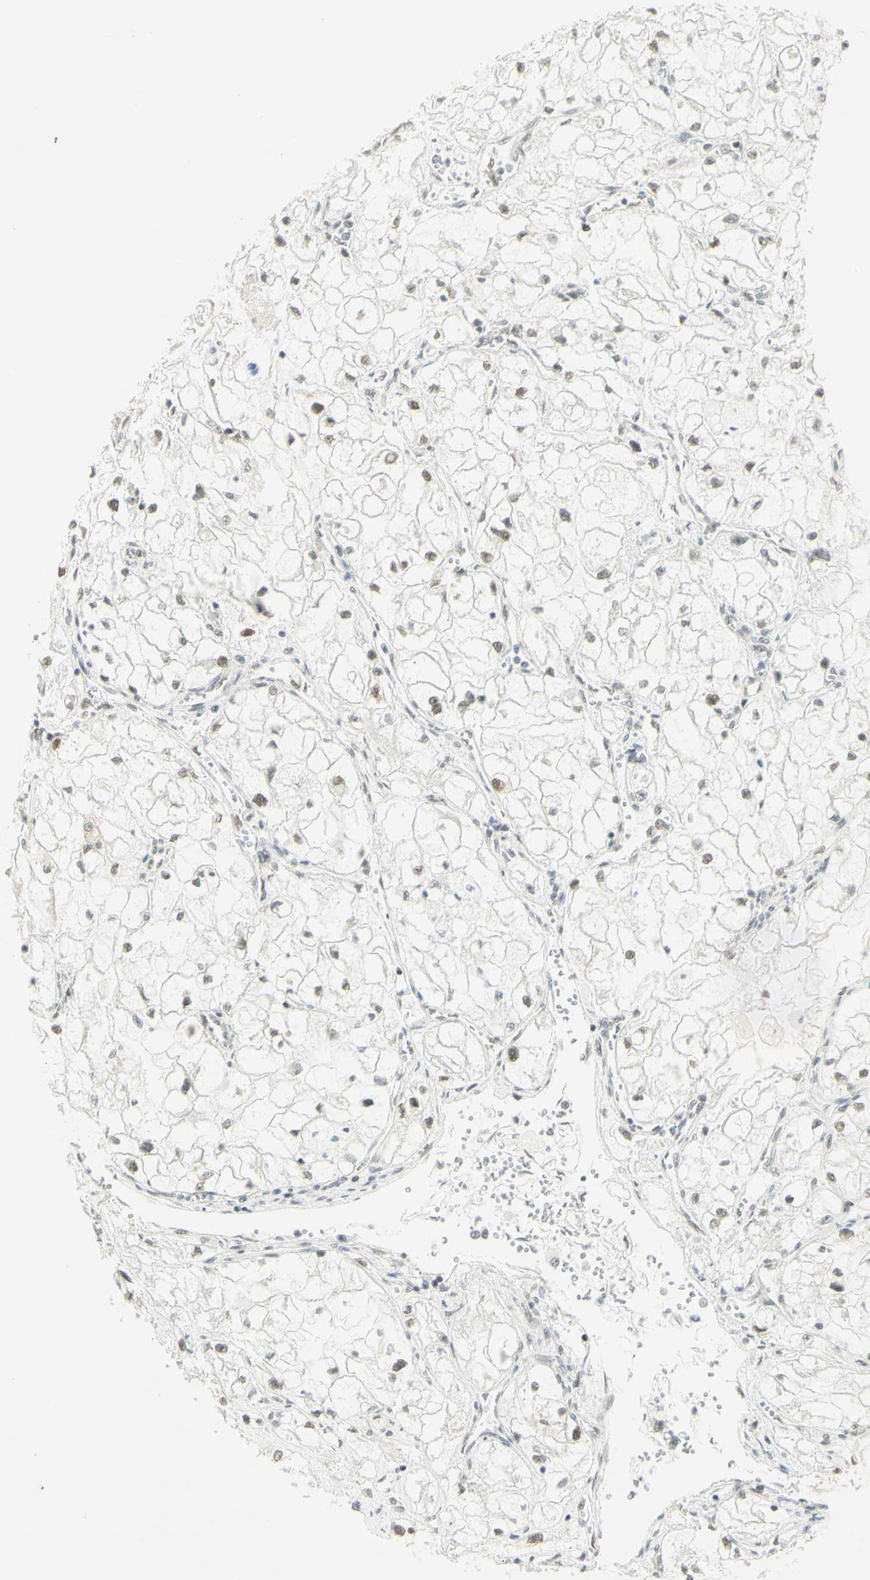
{"staining": {"intensity": "weak", "quantity": ">75%", "location": "nuclear"}, "tissue": "renal cancer", "cell_type": "Tumor cells", "image_type": "cancer", "snomed": [{"axis": "morphology", "description": "Adenocarcinoma, NOS"}, {"axis": "topography", "description": "Kidney"}], "caption": "IHC staining of renal adenocarcinoma, which shows low levels of weak nuclear expression in approximately >75% of tumor cells indicating weak nuclear protein expression. The staining was performed using DAB (brown) for protein detection and nuclei were counterstained in hematoxylin (blue).", "gene": "PMS2", "patient": {"sex": "female", "age": 70}}